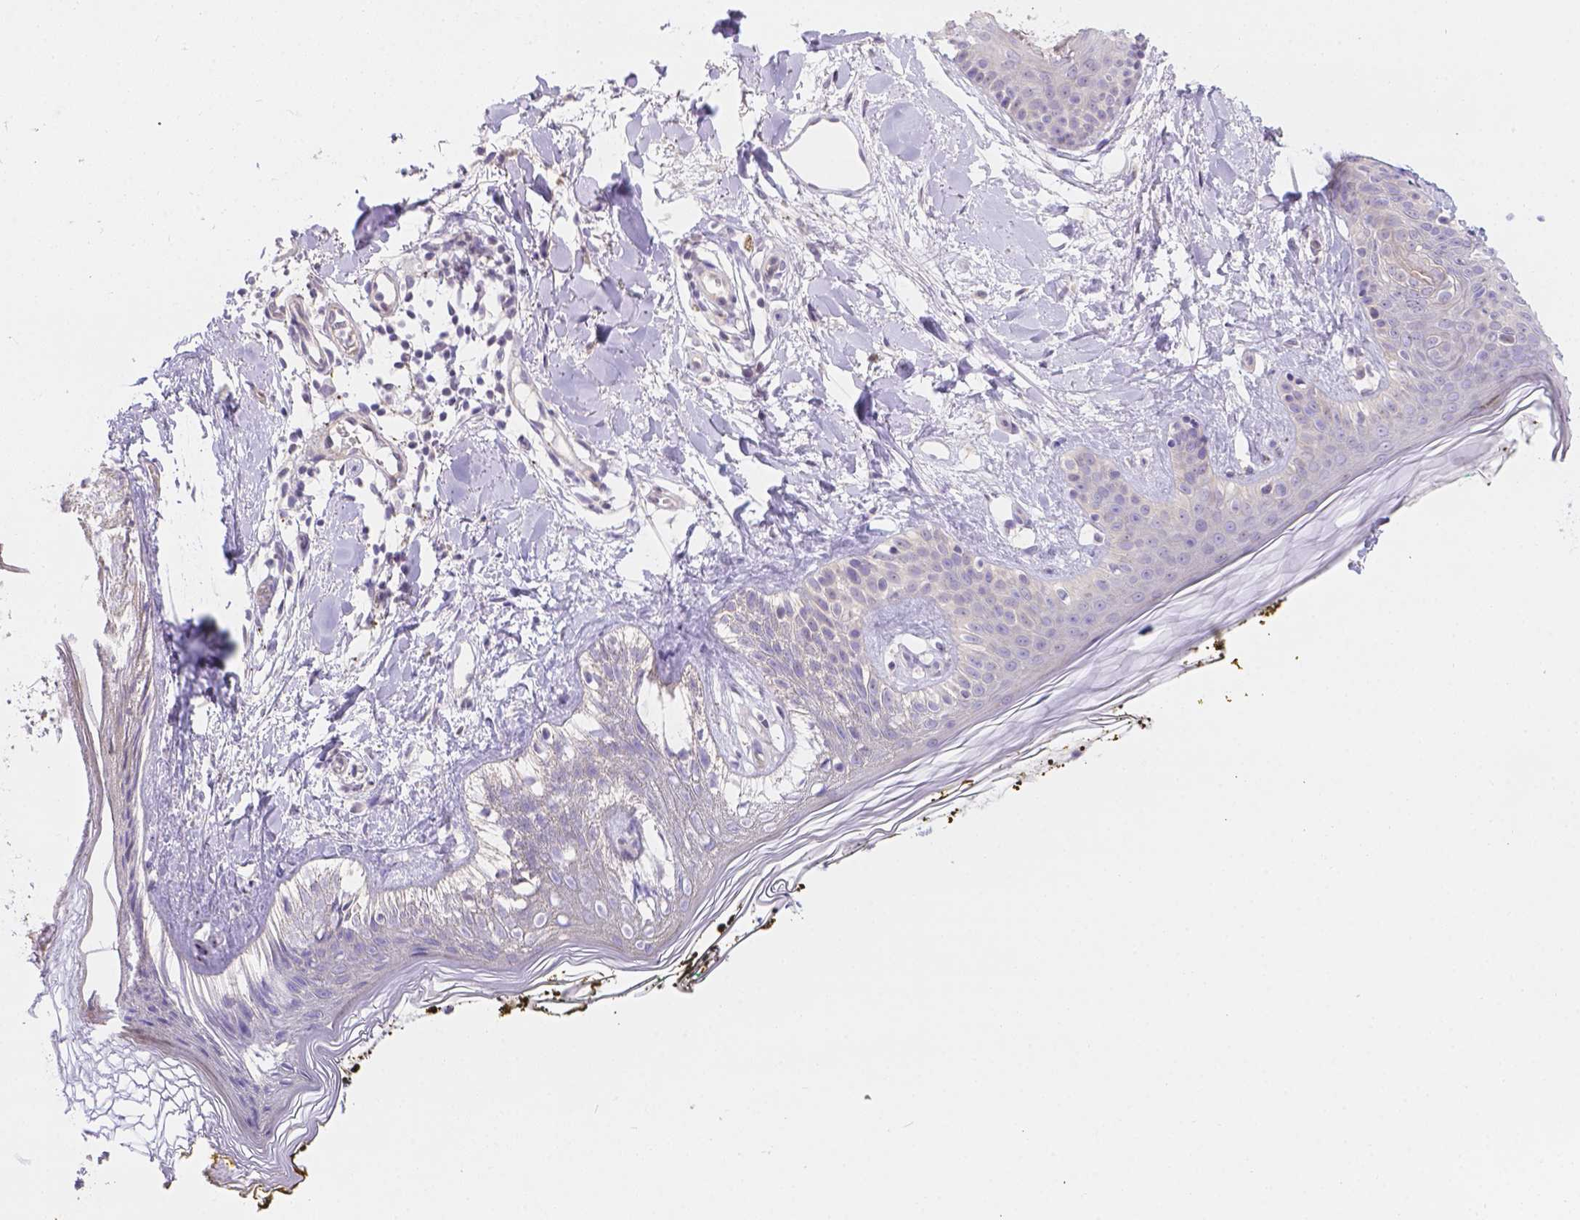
{"staining": {"intensity": "negative", "quantity": "none", "location": "none"}, "tissue": "skin", "cell_type": "Fibroblasts", "image_type": "normal", "snomed": [{"axis": "morphology", "description": "Normal tissue, NOS"}, {"axis": "topography", "description": "Skin"}], "caption": "Immunohistochemical staining of benign human skin reveals no significant positivity in fibroblasts. (DAB (3,3'-diaminobenzidine) immunohistochemistry (IHC) visualized using brightfield microscopy, high magnification).", "gene": "CD96", "patient": {"sex": "female", "age": 34}}